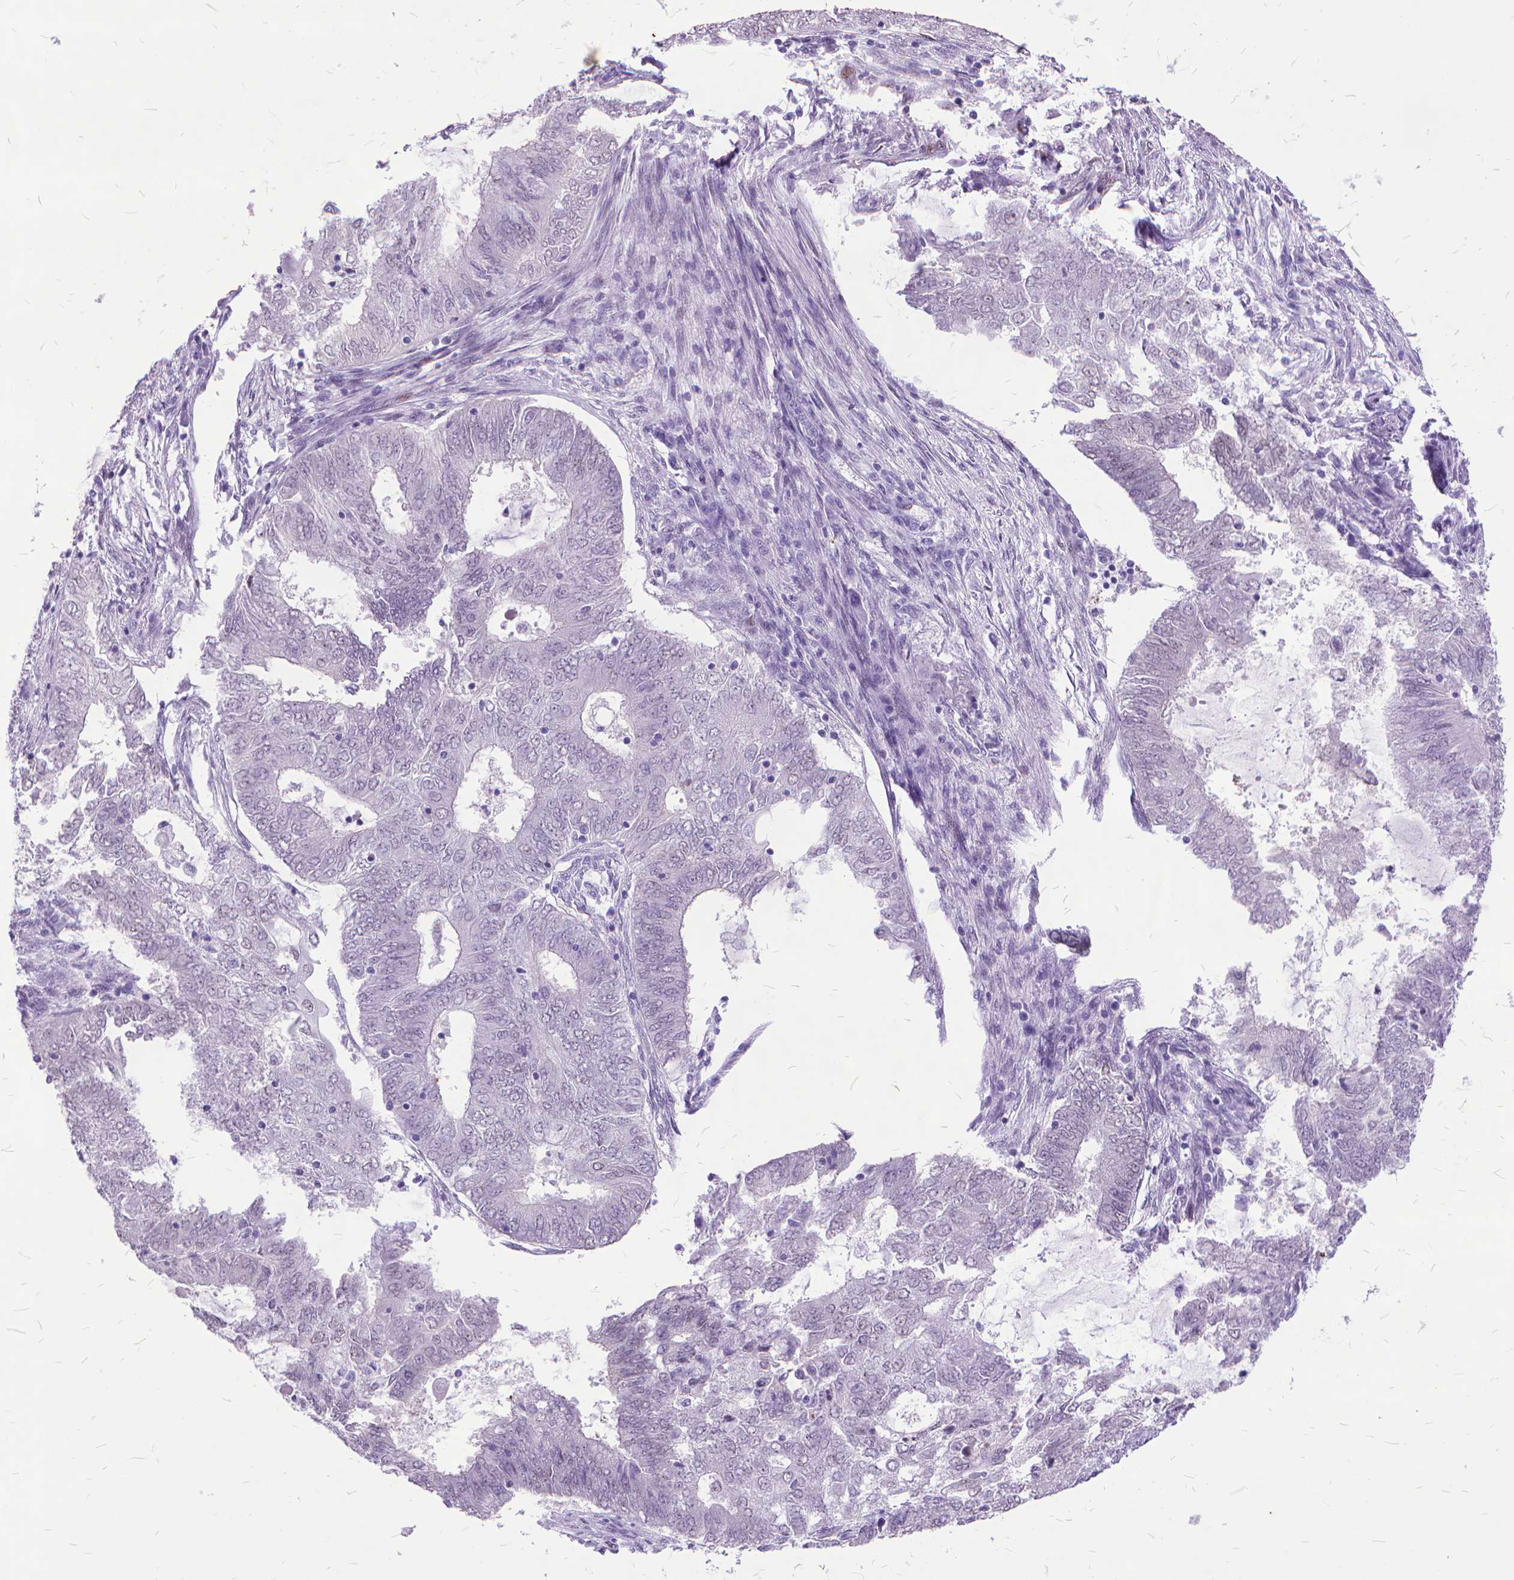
{"staining": {"intensity": "negative", "quantity": "none", "location": "none"}, "tissue": "endometrial cancer", "cell_type": "Tumor cells", "image_type": "cancer", "snomed": [{"axis": "morphology", "description": "Adenocarcinoma, NOS"}, {"axis": "topography", "description": "Endometrium"}], "caption": "An image of adenocarcinoma (endometrial) stained for a protein reveals no brown staining in tumor cells. (DAB immunohistochemistry (IHC) visualized using brightfield microscopy, high magnification).", "gene": "POLE4", "patient": {"sex": "female", "age": 62}}